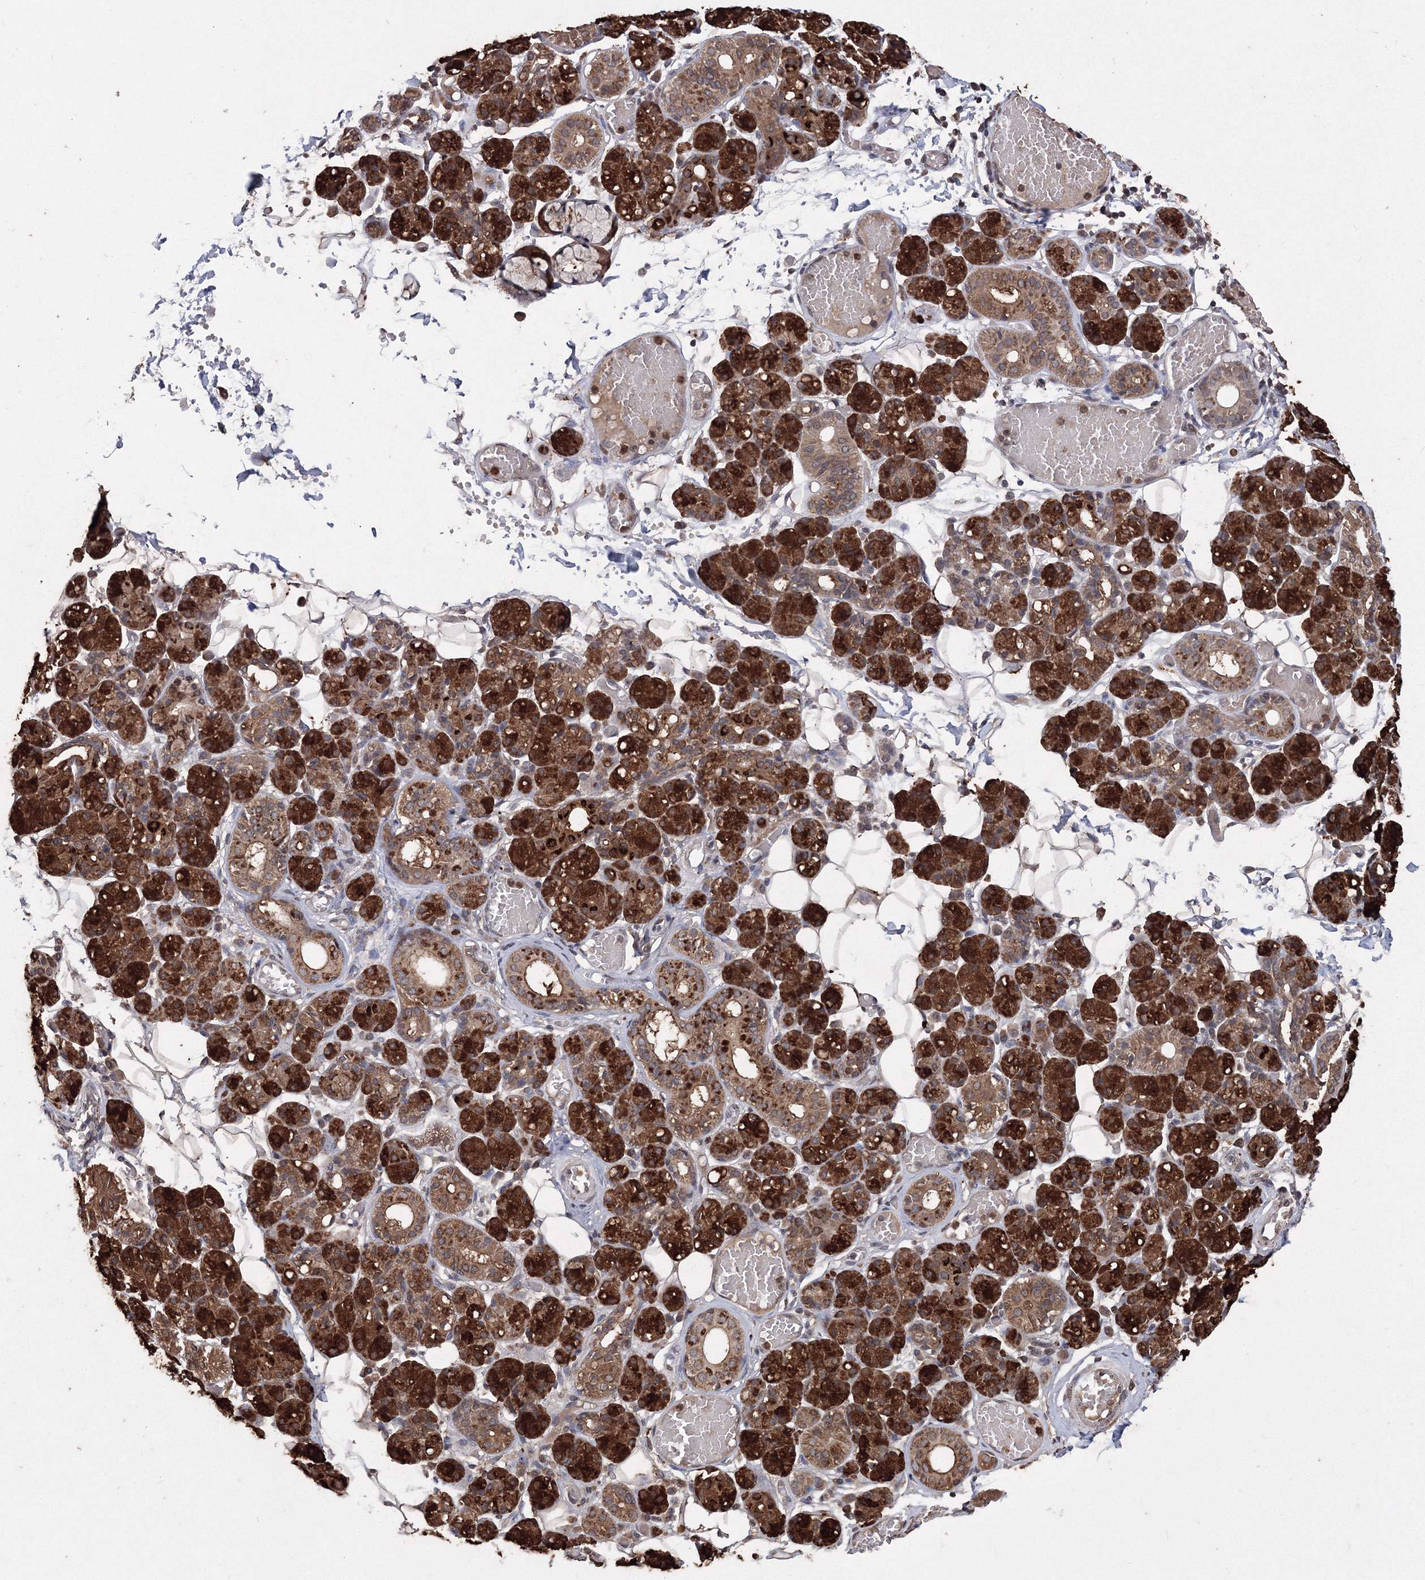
{"staining": {"intensity": "strong", "quantity": ">75%", "location": "cytoplasmic/membranous,nuclear"}, "tissue": "salivary gland", "cell_type": "Glandular cells", "image_type": "normal", "snomed": [{"axis": "morphology", "description": "Normal tissue, NOS"}, {"axis": "topography", "description": "Salivary gland"}], "caption": "Glandular cells display high levels of strong cytoplasmic/membranous,nuclear expression in approximately >75% of cells in unremarkable human salivary gland. (brown staining indicates protein expression, while blue staining denotes nuclei).", "gene": "GPN1", "patient": {"sex": "male", "age": 63}}